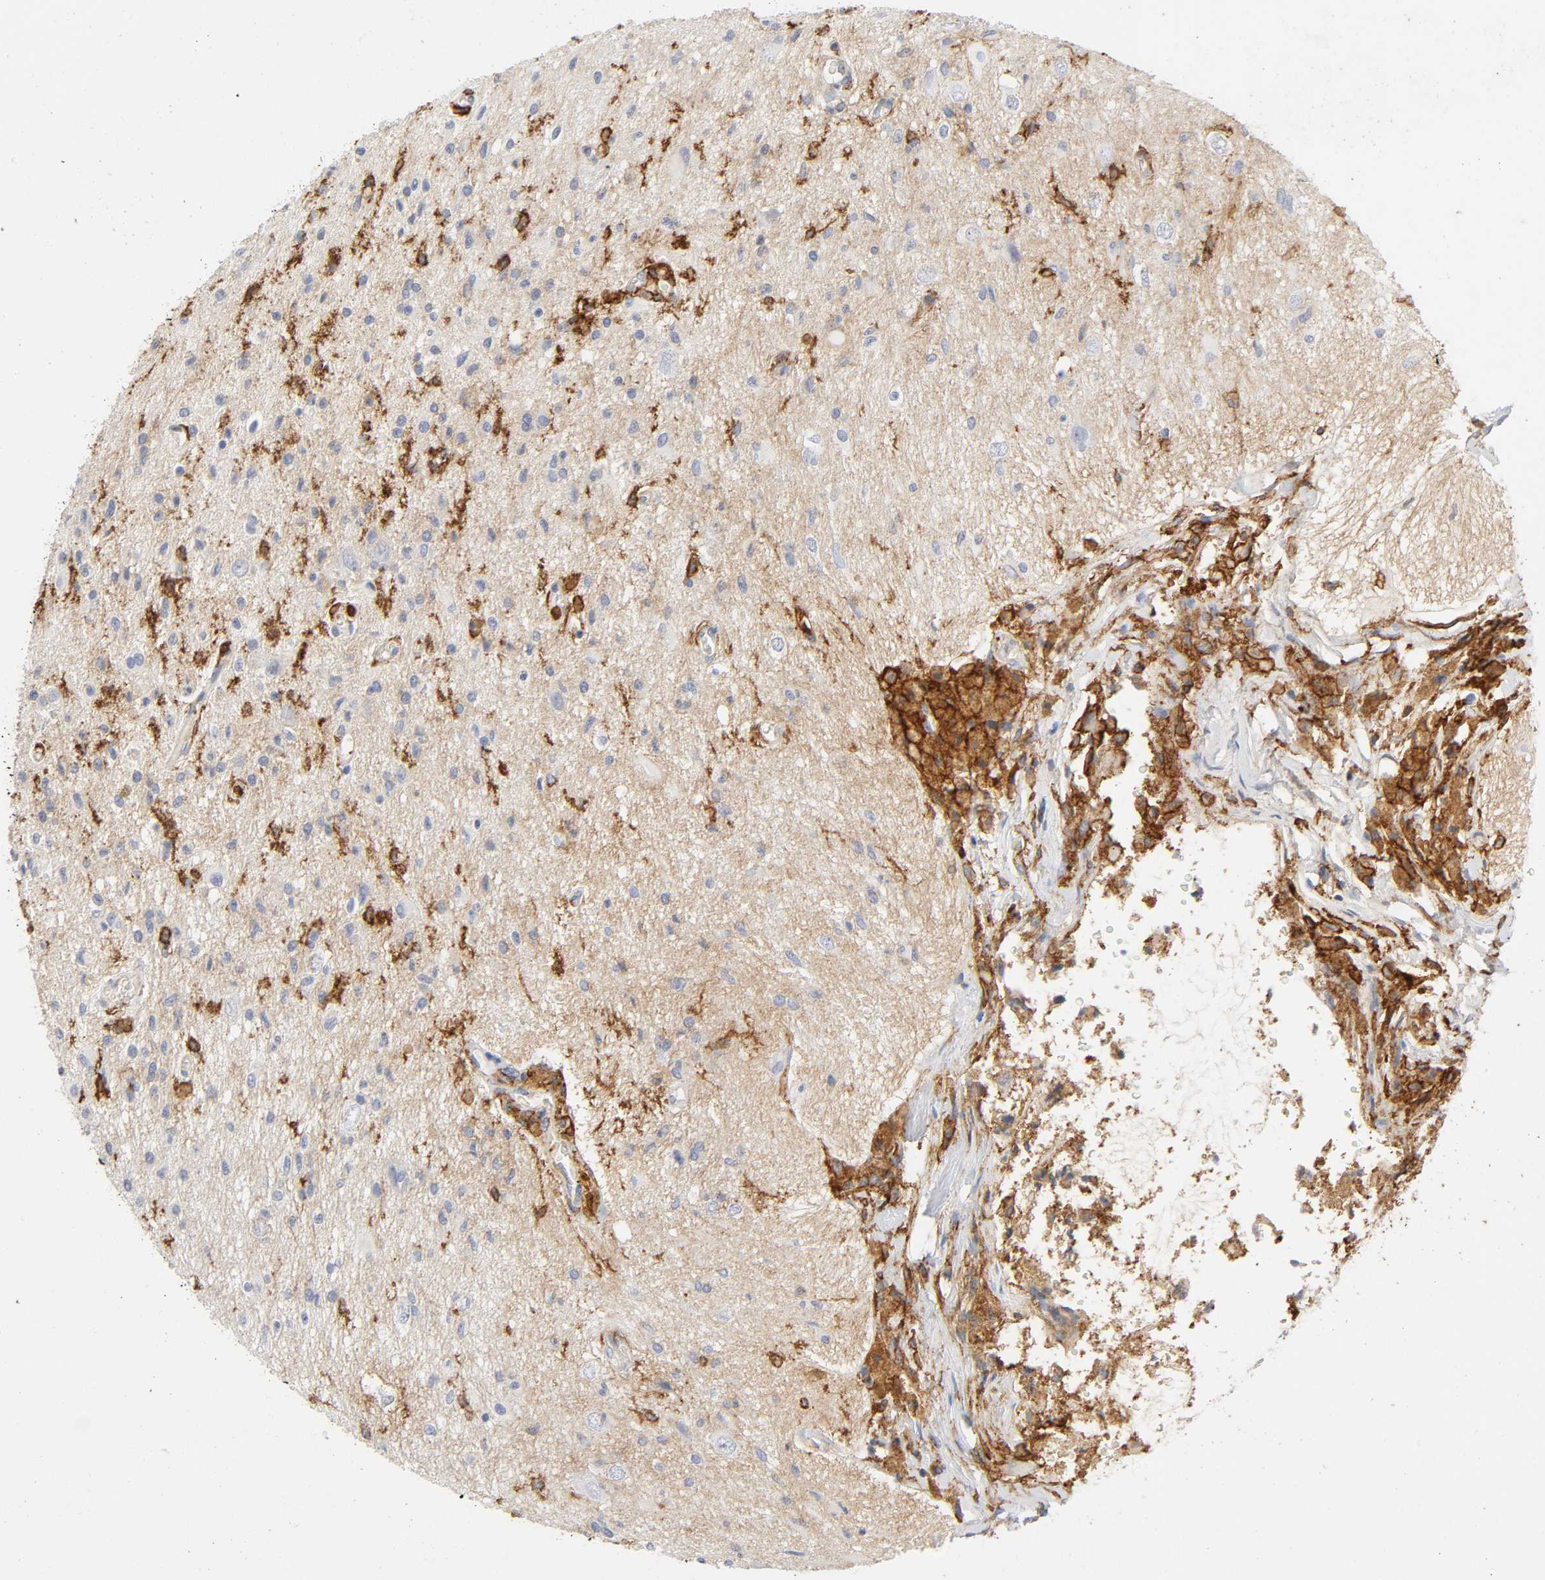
{"staining": {"intensity": "moderate", "quantity": "<25%", "location": "cytoplasmic/membranous"}, "tissue": "glioma", "cell_type": "Tumor cells", "image_type": "cancer", "snomed": [{"axis": "morphology", "description": "Glioma, malignant, High grade"}, {"axis": "topography", "description": "Brain"}], "caption": "IHC micrograph of human glioma stained for a protein (brown), which demonstrates low levels of moderate cytoplasmic/membranous staining in about <25% of tumor cells.", "gene": "LYN", "patient": {"sex": "male", "age": 47}}